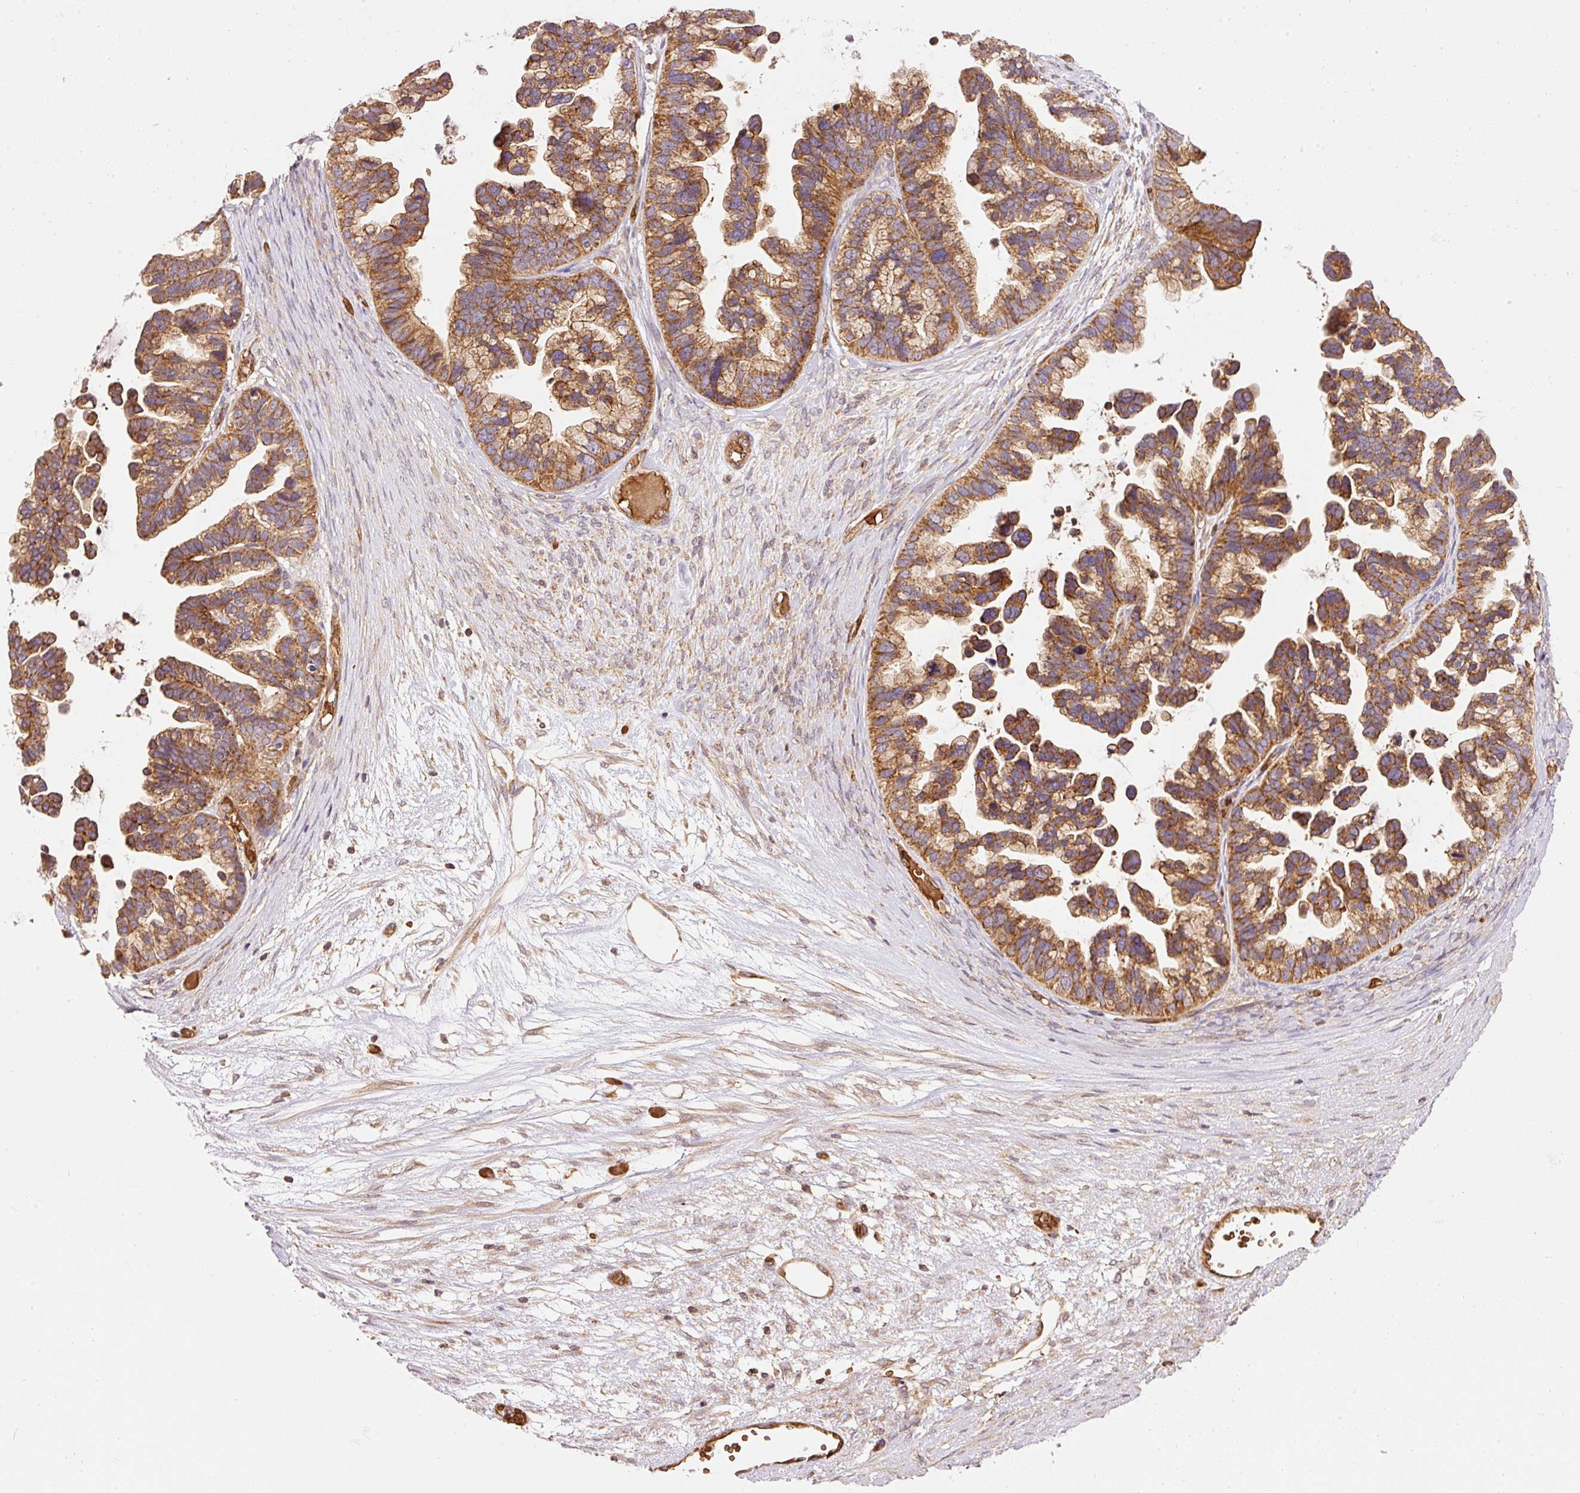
{"staining": {"intensity": "moderate", "quantity": ">75%", "location": "cytoplasmic/membranous"}, "tissue": "ovarian cancer", "cell_type": "Tumor cells", "image_type": "cancer", "snomed": [{"axis": "morphology", "description": "Cystadenocarcinoma, serous, NOS"}, {"axis": "topography", "description": "Ovary"}], "caption": "A high-resolution image shows immunohistochemistry (IHC) staining of serous cystadenocarcinoma (ovarian), which demonstrates moderate cytoplasmic/membranous expression in approximately >75% of tumor cells.", "gene": "ADCY4", "patient": {"sex": "female", "age": 56}}